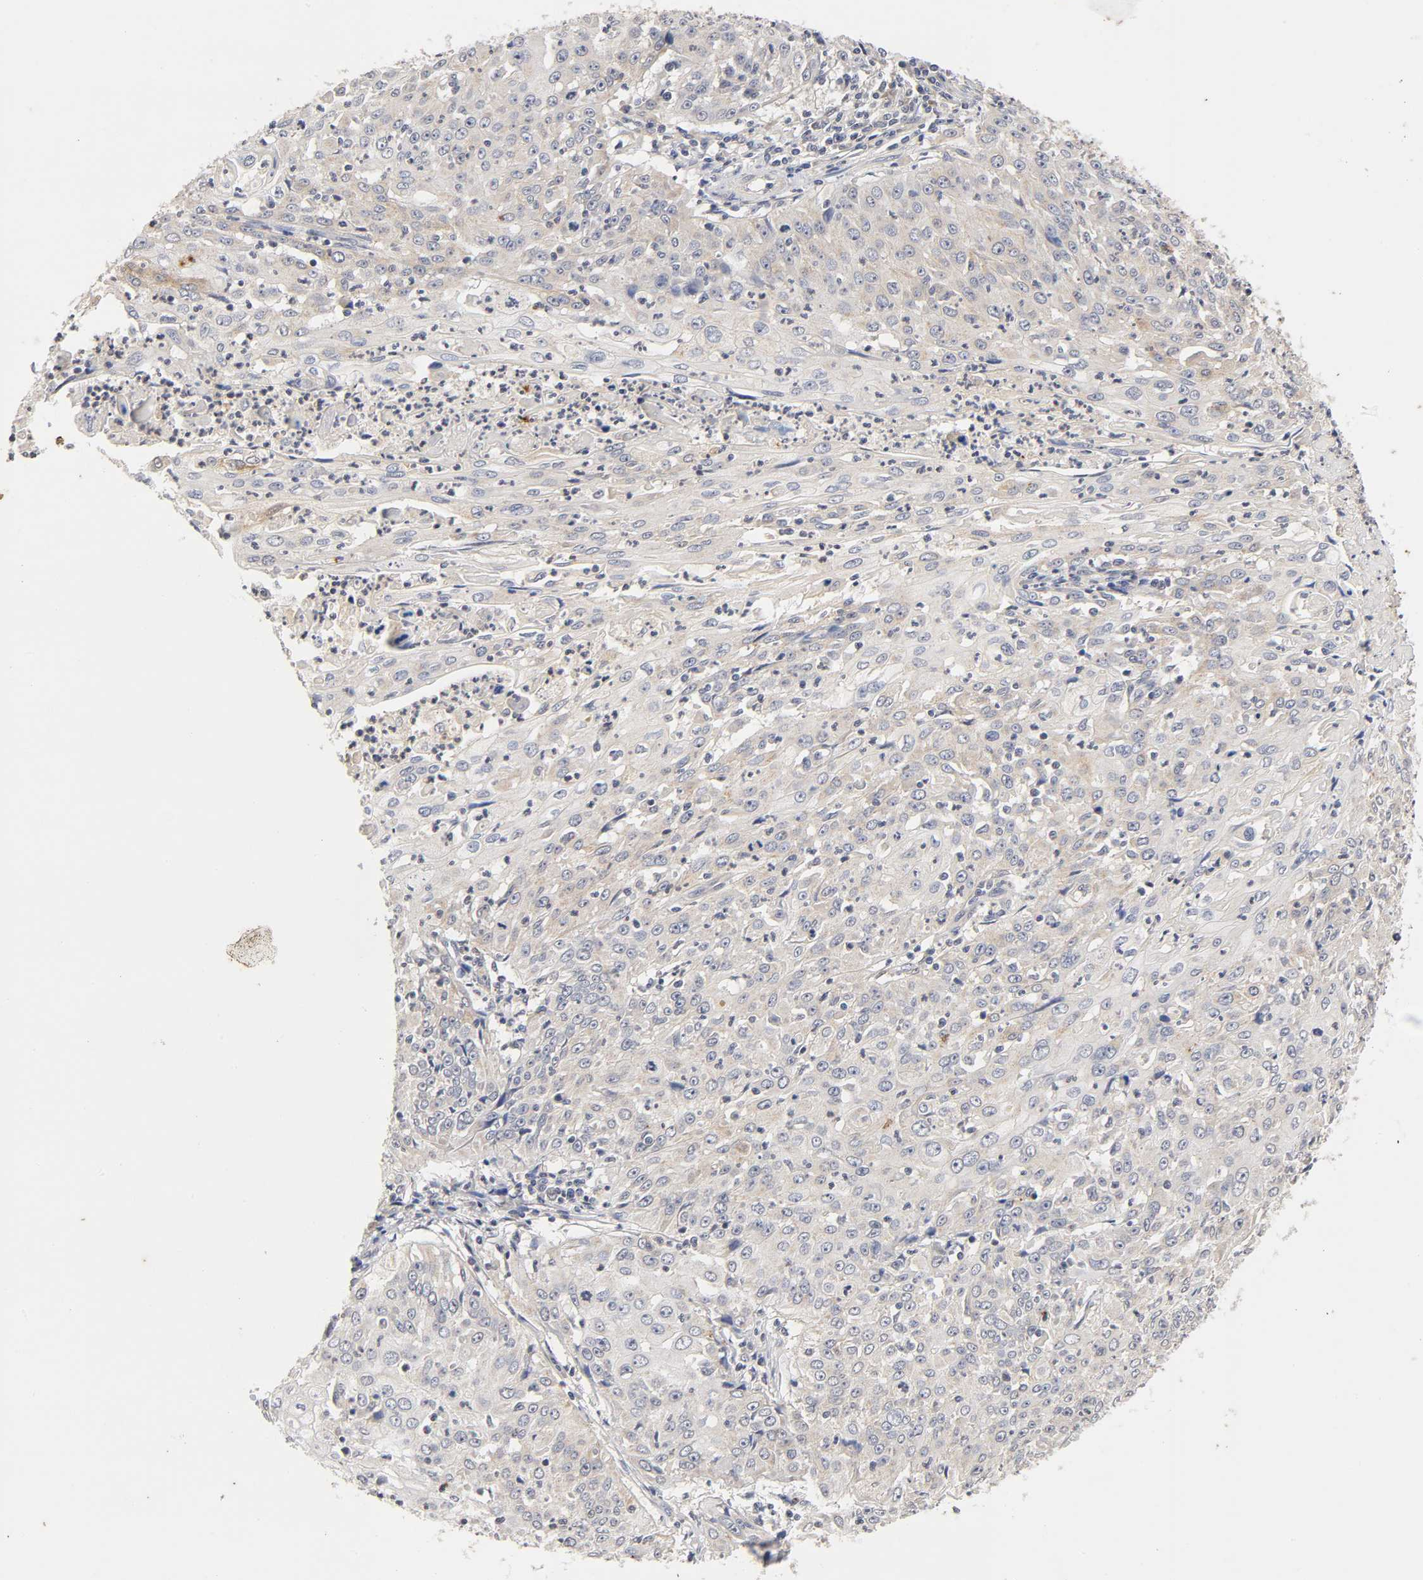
{"staining": {"intensity": "weak", "quantity": "25%-75%", "location": "cytoplasmic/membranous"}, "tissue": "cervical cancer", "cell_type": "Tumor cells", "image_type": "cancer", "snomed": [{"axis": "morphology", "description": "Squamous cell carcinoma, NOS"}, {"axis": "topography", "description": "Cervix"}], "caption": "A micrograph showing weak cytoplasmic/membranous staining in about 25%-75% of tumor cells in cervical cancer, as visualized by brown immunohistochemical staining.", "gene": "CXADR", "patient": {"sex": "female", "age": 39}}